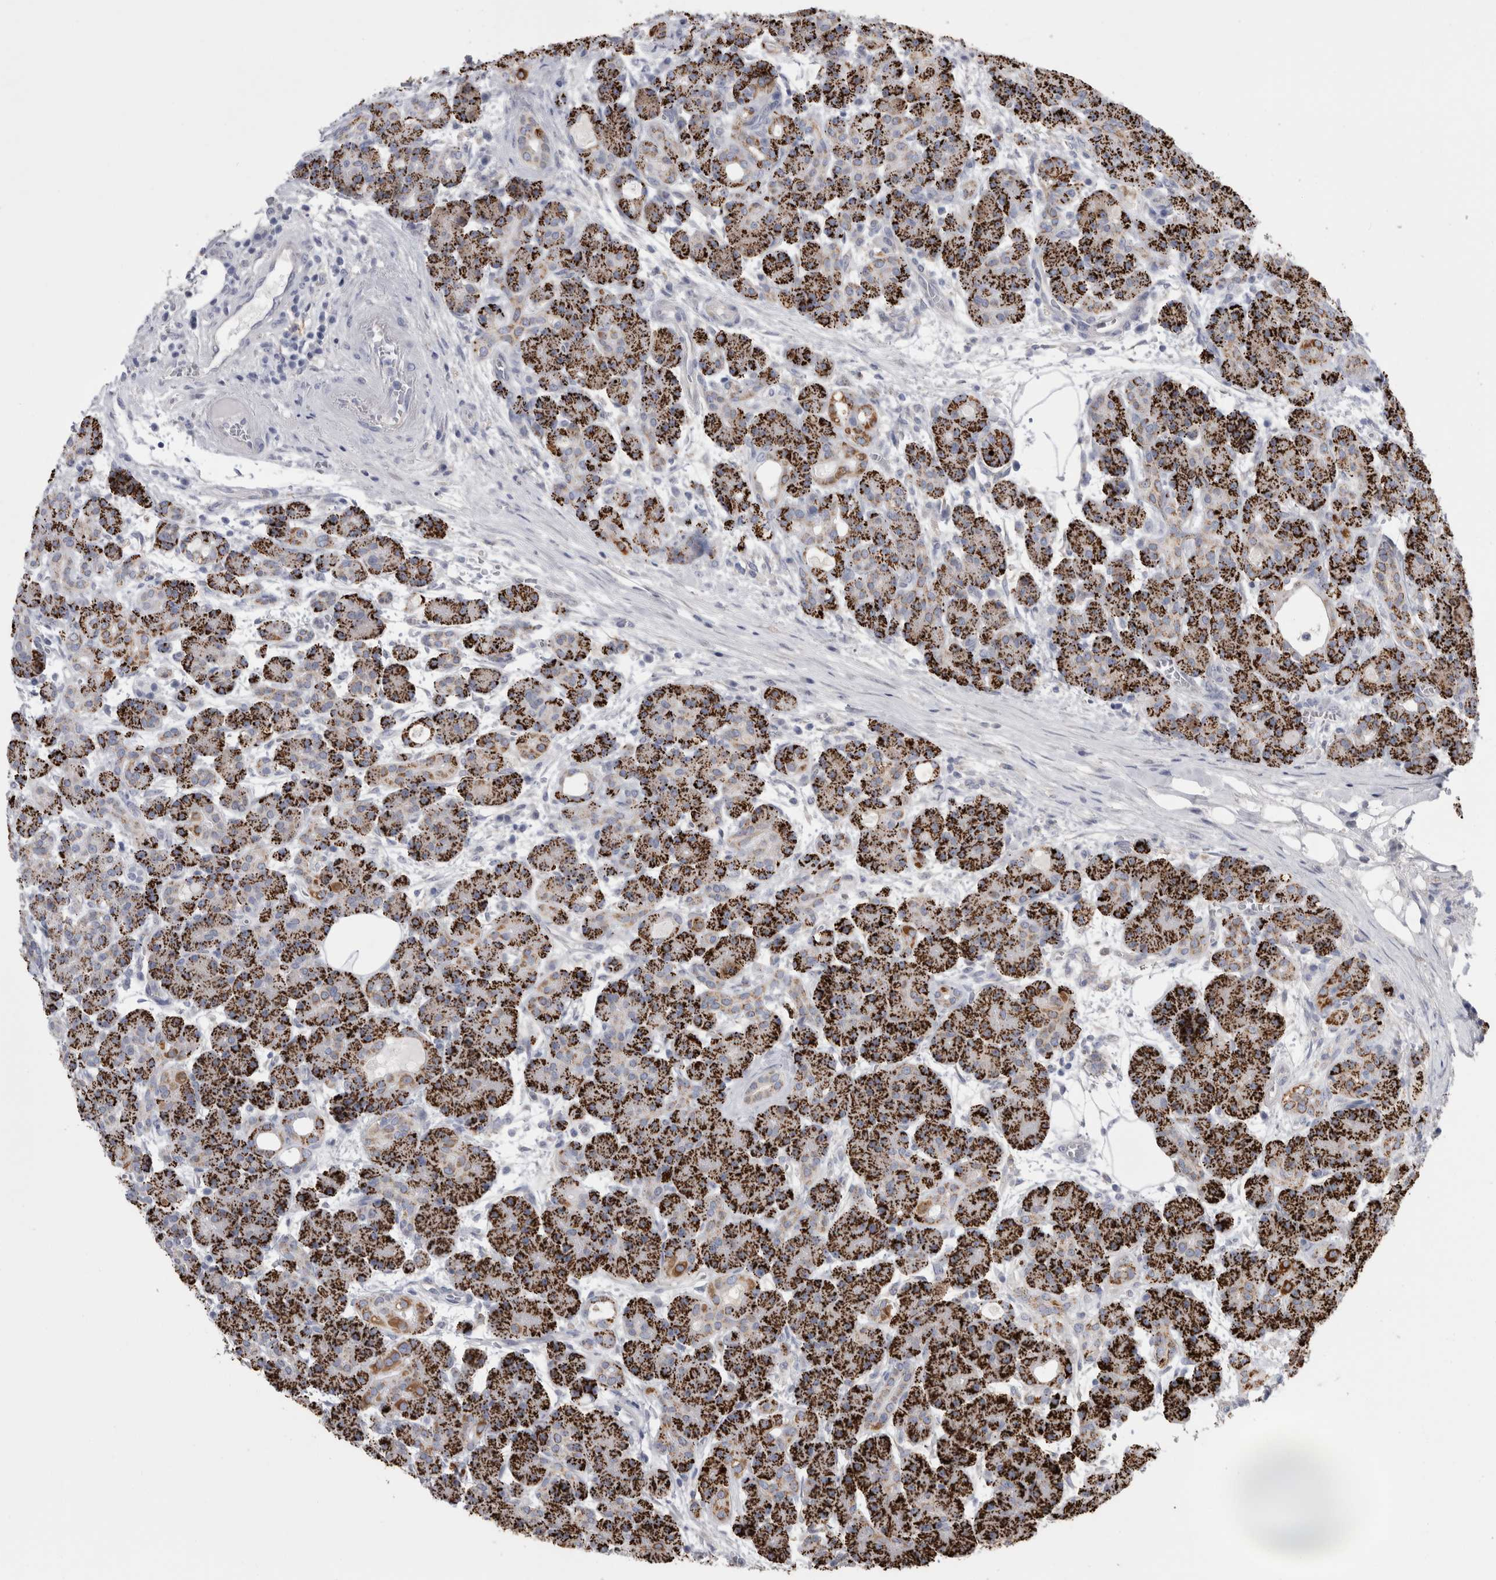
{"staining": {"intensity": "strong", "quantity": ">75%", "location": "cytoplasmic/membranous"}, "tissue": "pancreas", "cell_type": "Exocrine glandular cells", "image_type": "normal", "snomed": [{"axis": "morphology", "description": "Normal tissue, NOS"}, {"axis": "topography", "description": "Pancreas"}], "caption": "Protein staining exhibits strong cytoplasmic/membranous expression in approximately >75% of exocrine glandular cells in unremarkable pancreas.", "gene": "GATM", "patient": {"sex": "male", "age": 63}}